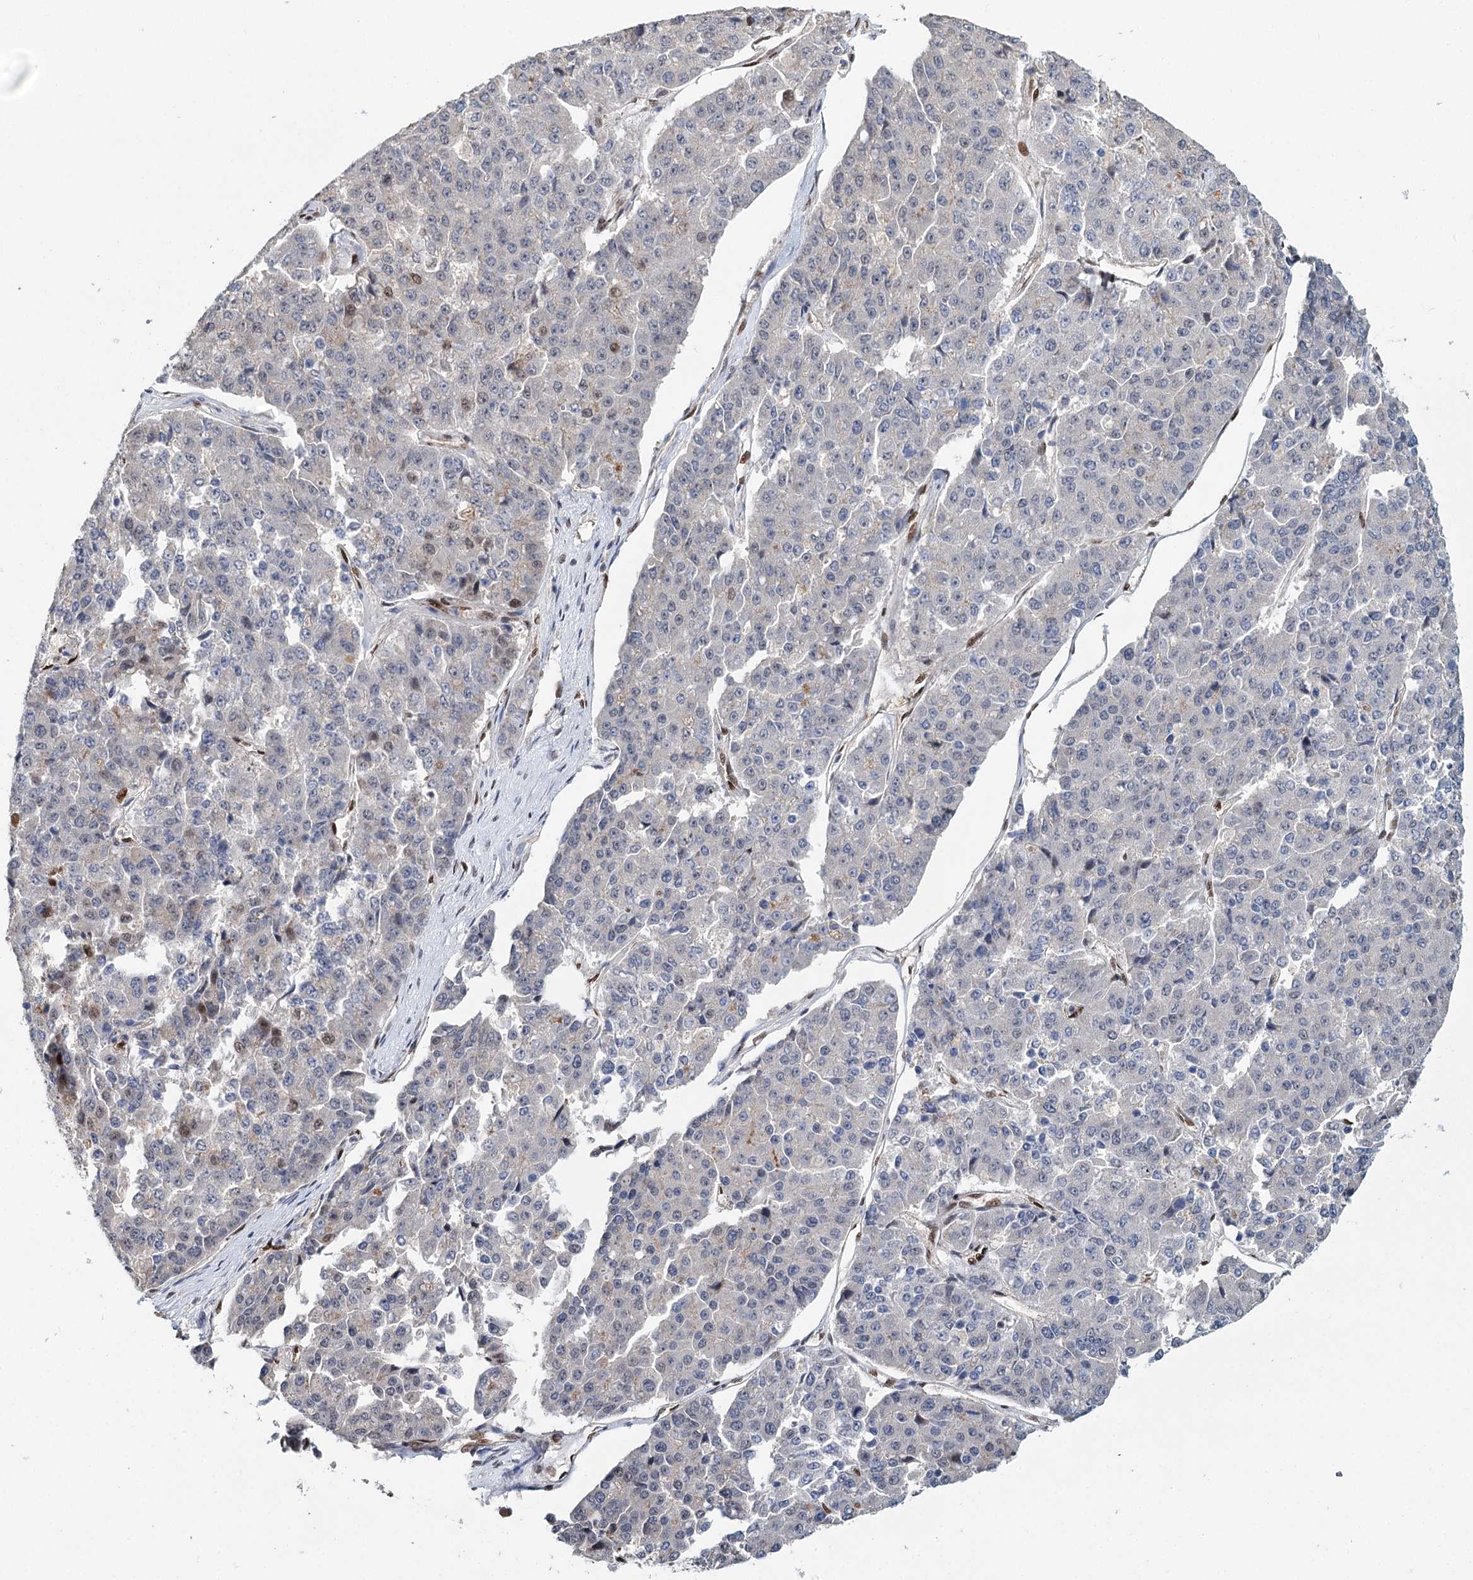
{"staining": {"intensity": "negative", "quantity": "none", "location": "none"}, "tissue": "pancreatic cancer", "cell_type": "Tumor cells", "image_type": "cancer", "snomed": [{"axis": "morphology", "description": "Adenocarcinoma, NOS"}, {"axis": "topography", "description": "Pancreas"}], "caption": "Tumor cells show no significant protein positivity in pancreatic cancer.", "gene": "RPS27A", "patient": {"sex": "male", "age": 50}}